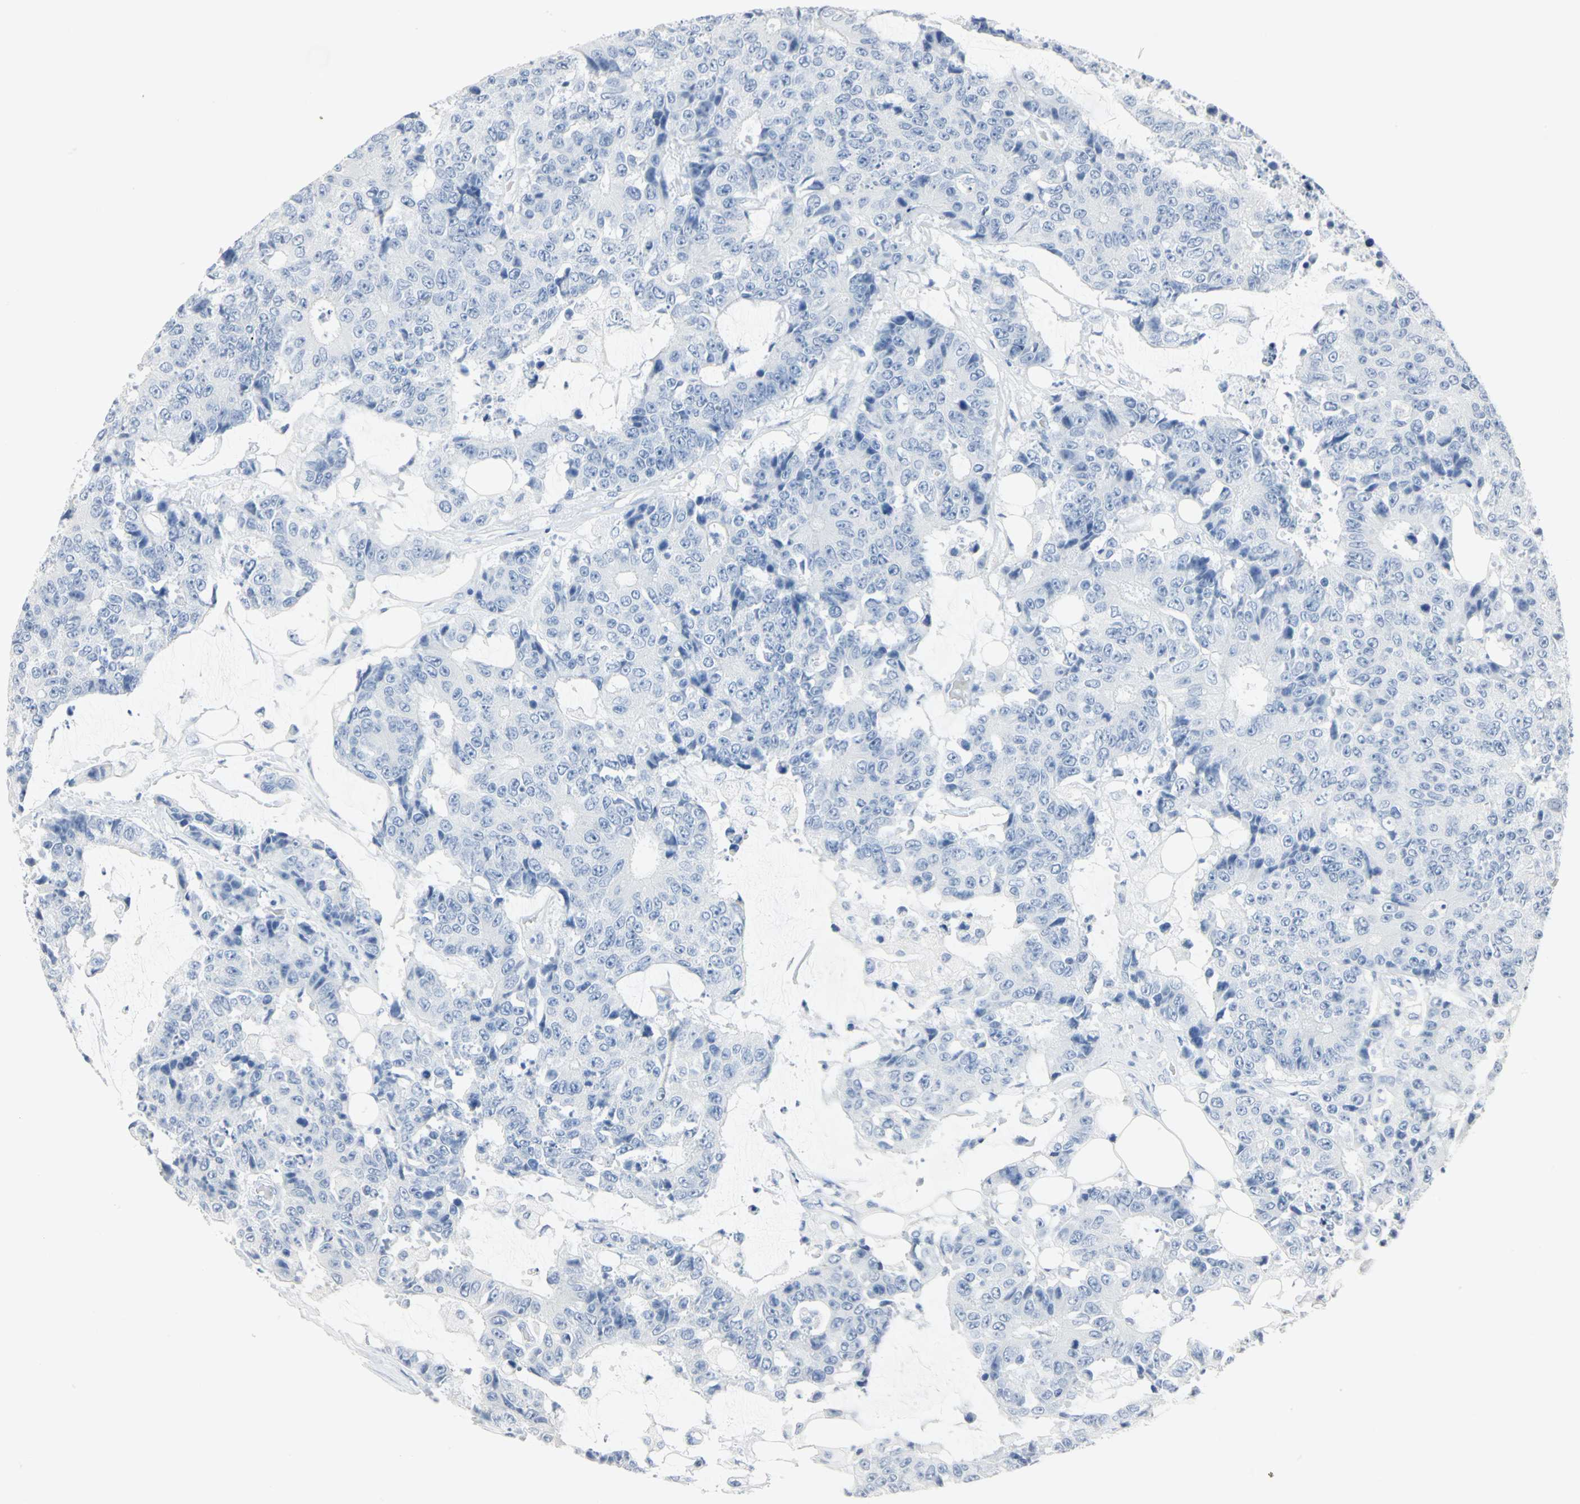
{"staining": {"intensity": "negative", "quantity": "none", "location": "none"}, "tissue": "colorectal cancer", "cell_type": "Tumor cells", "image_type": "cancer", "snomed": [{"axis": "morphology", "description": "Adenocarcinoma, NOS"}, {"axis": "topography", "description": "Colon"}], "caption": "The histopathology image exhibits no staining of tumor cells in colorectal adenocarcinoma. Nuclei are stained in blue.", "gene": "CA3", "patient": {"sex": "female", "age": 86}}